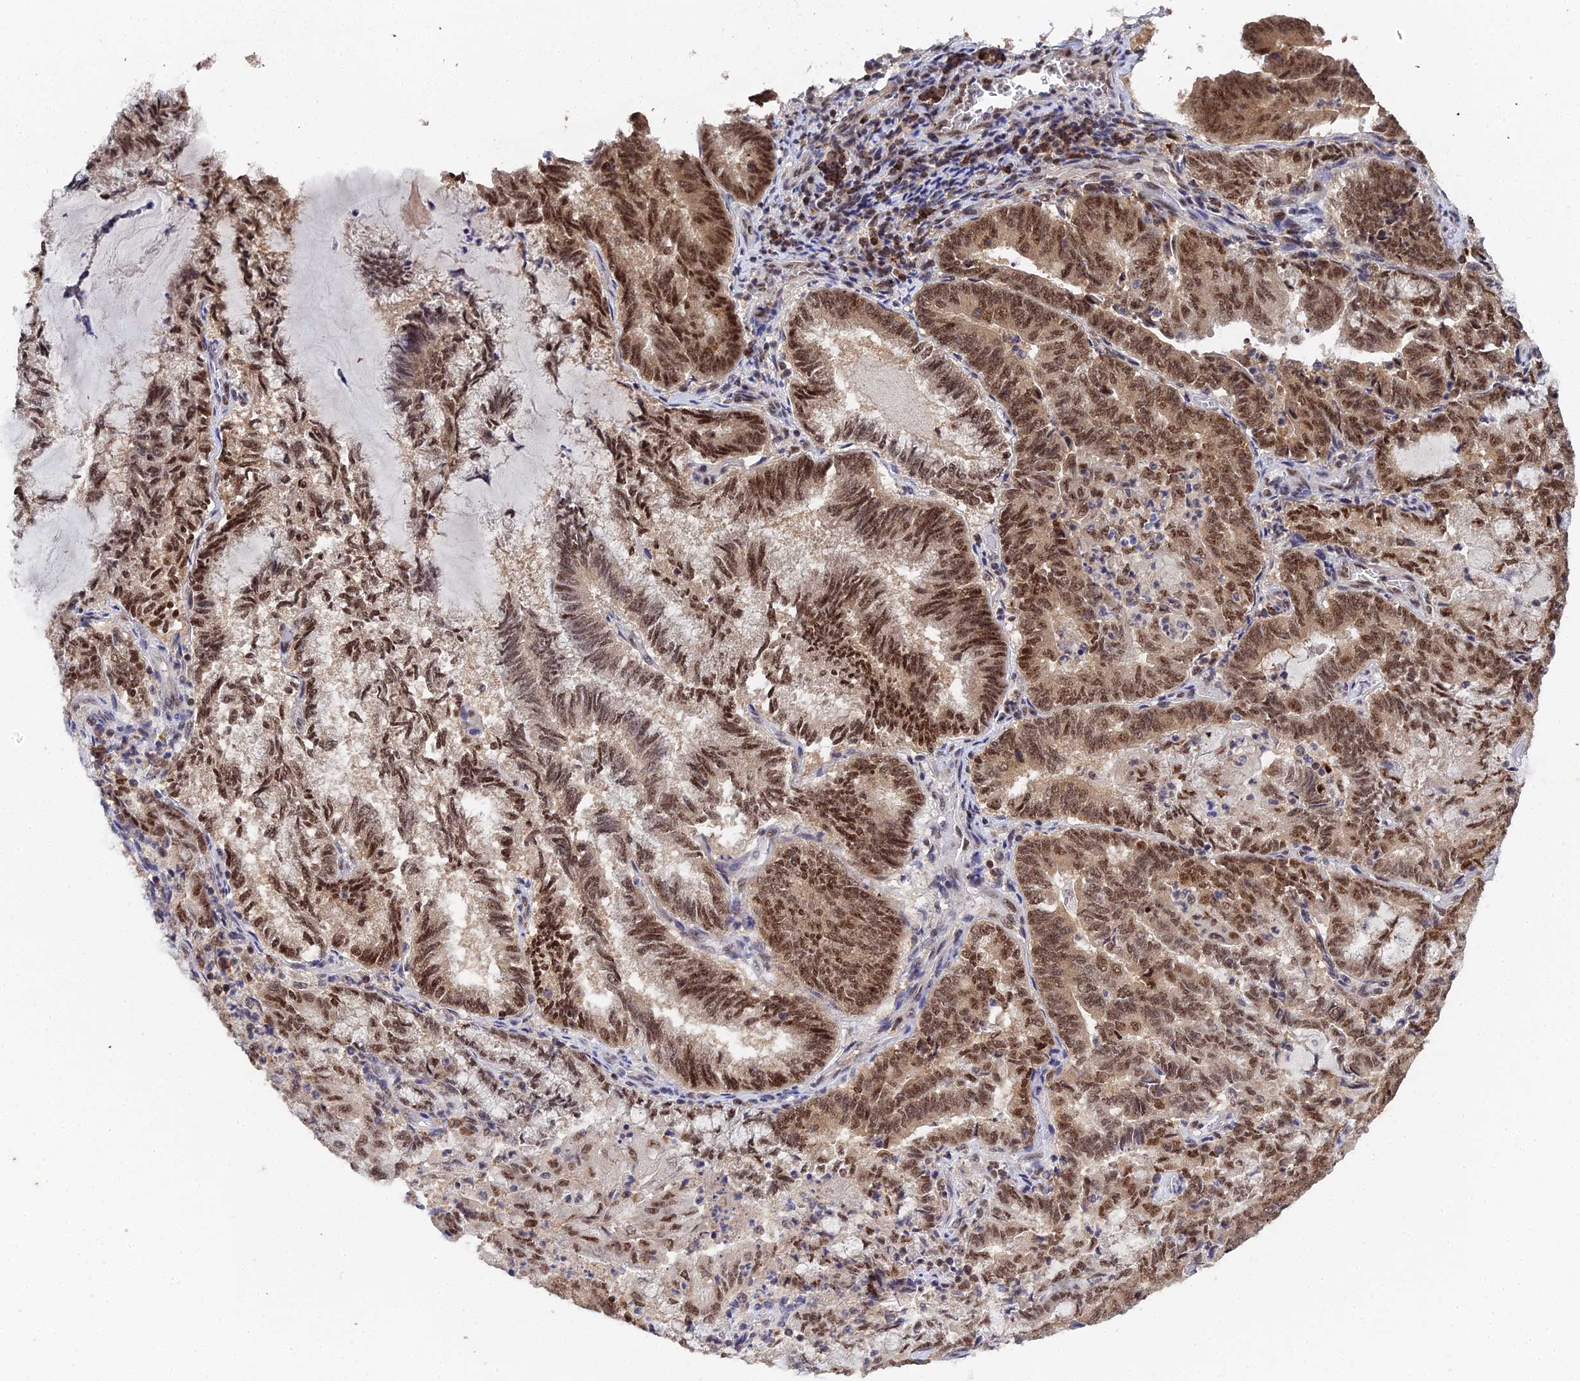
{"staining": {"intensity": "strong", "quantity": ">75%", "location": "nuclear"}, "tissue": "endometrial cancer", "cell_type": "Tumor cells", "image_type": "cancer", "snomed": [{"axis": "morphology", "description": "Adenocarcinoma, NOS"}, {"axis": "topography", "description": "Endometrium"}], "caption": "IHC of adenocarcinoma (endometrial) demonstrates high levels of strong nuclear positivity in about >75% of tumor cells. Nuclei are stained in blue.", "gene": "MAGOHB", "patient": {"sex": "female", "age": 80}}